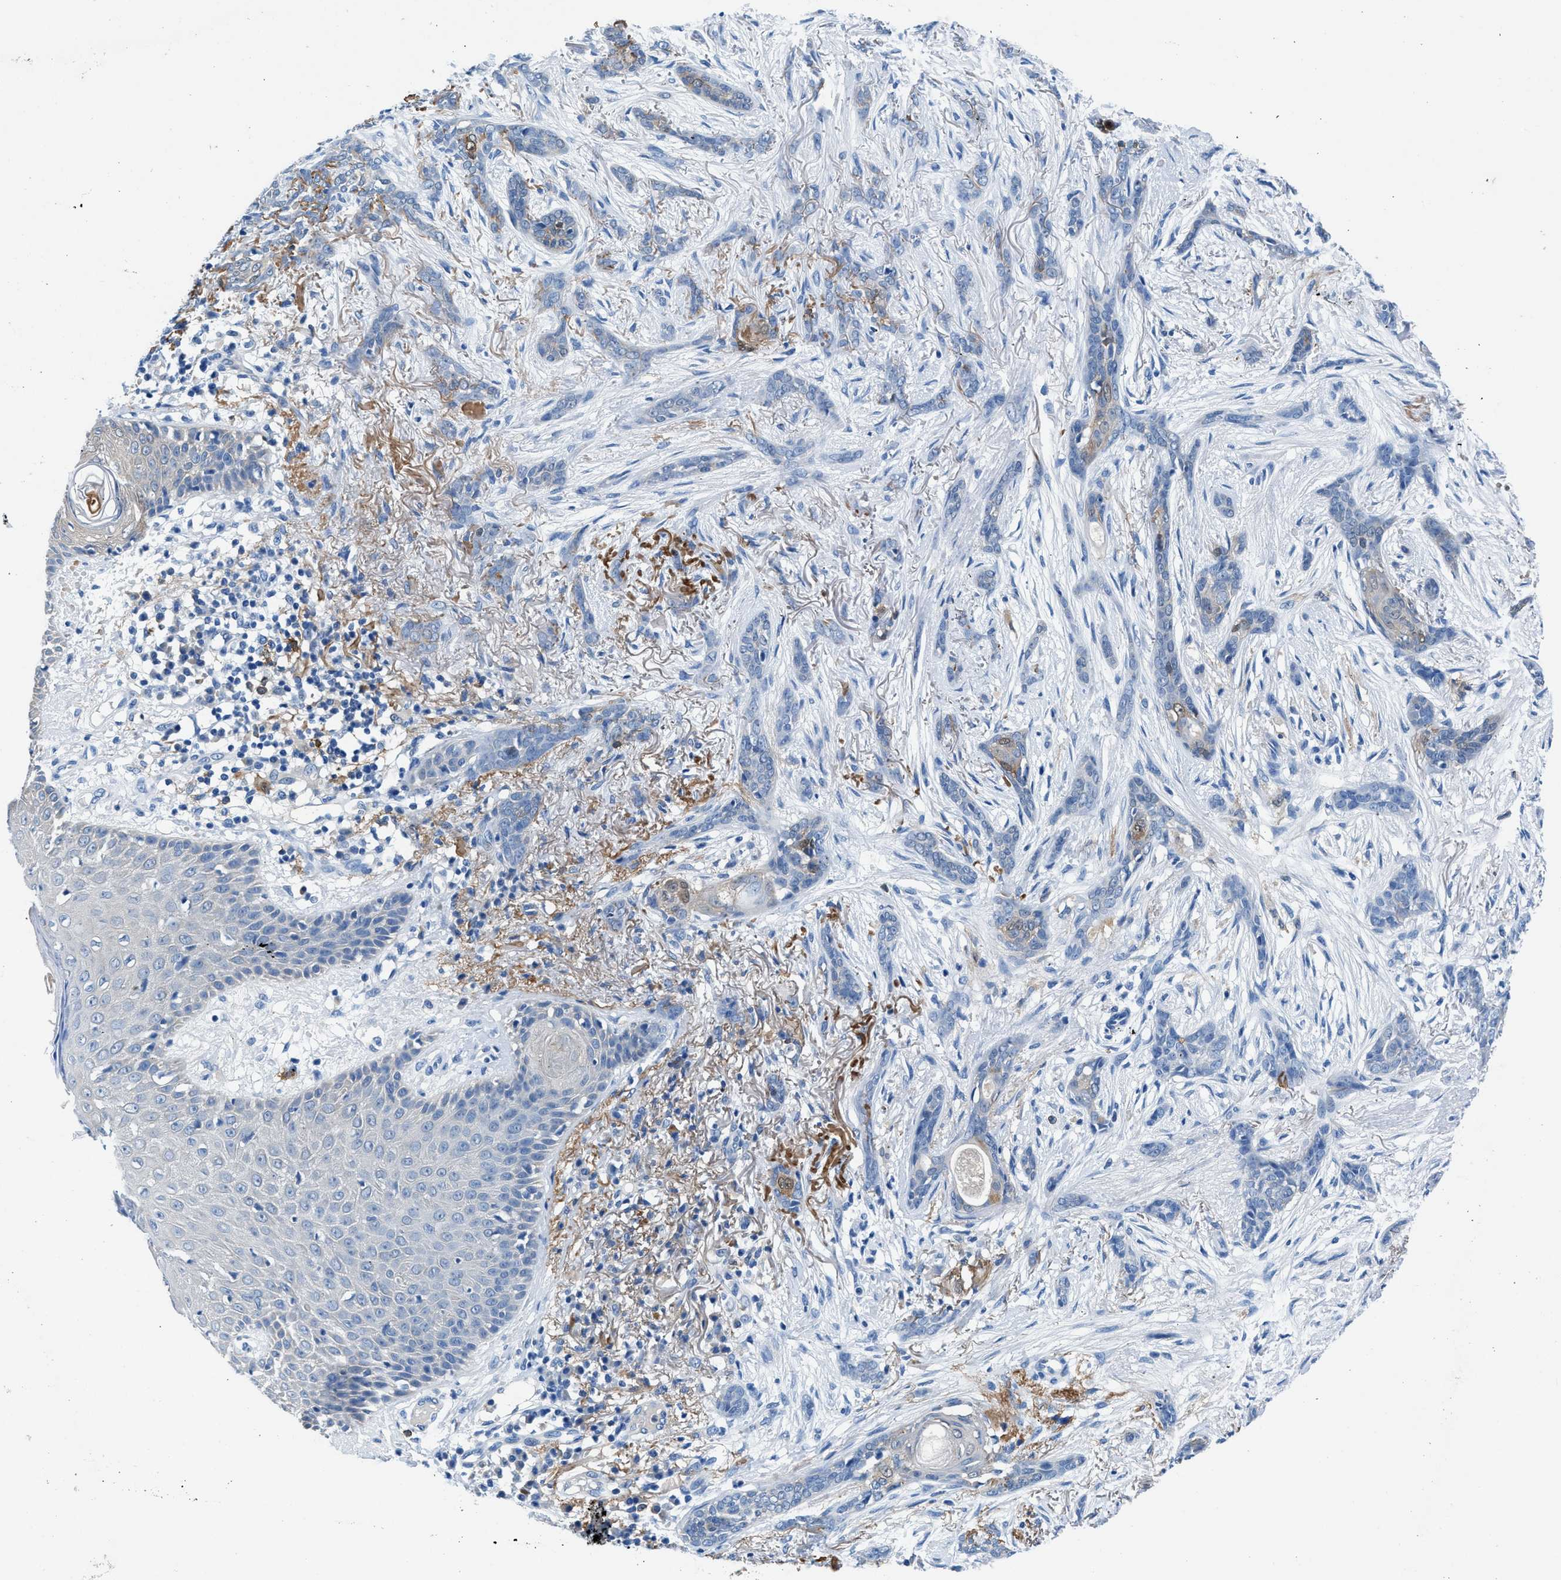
{"staining": {"intensity": "weak", "quantity": "<25%", "location": "cytoplasmic/membranous"}, "tissue": "skin cancer", "cell_type": "Tumor cells", "image_type": "cancer", "snomed": [{"axis": "morphology", "description": "Basal cell carcinoma"}, {"axis": "morphology", "description": "Adnexal tumor, benign"}, {"axis": "topography", "description": "Skin"}], "caption": "The micrograph exhibits no significant staining in tumor cells of skin cancer.", "gene": "FADS6", "patient": {"sex": "female", "age": 42}}